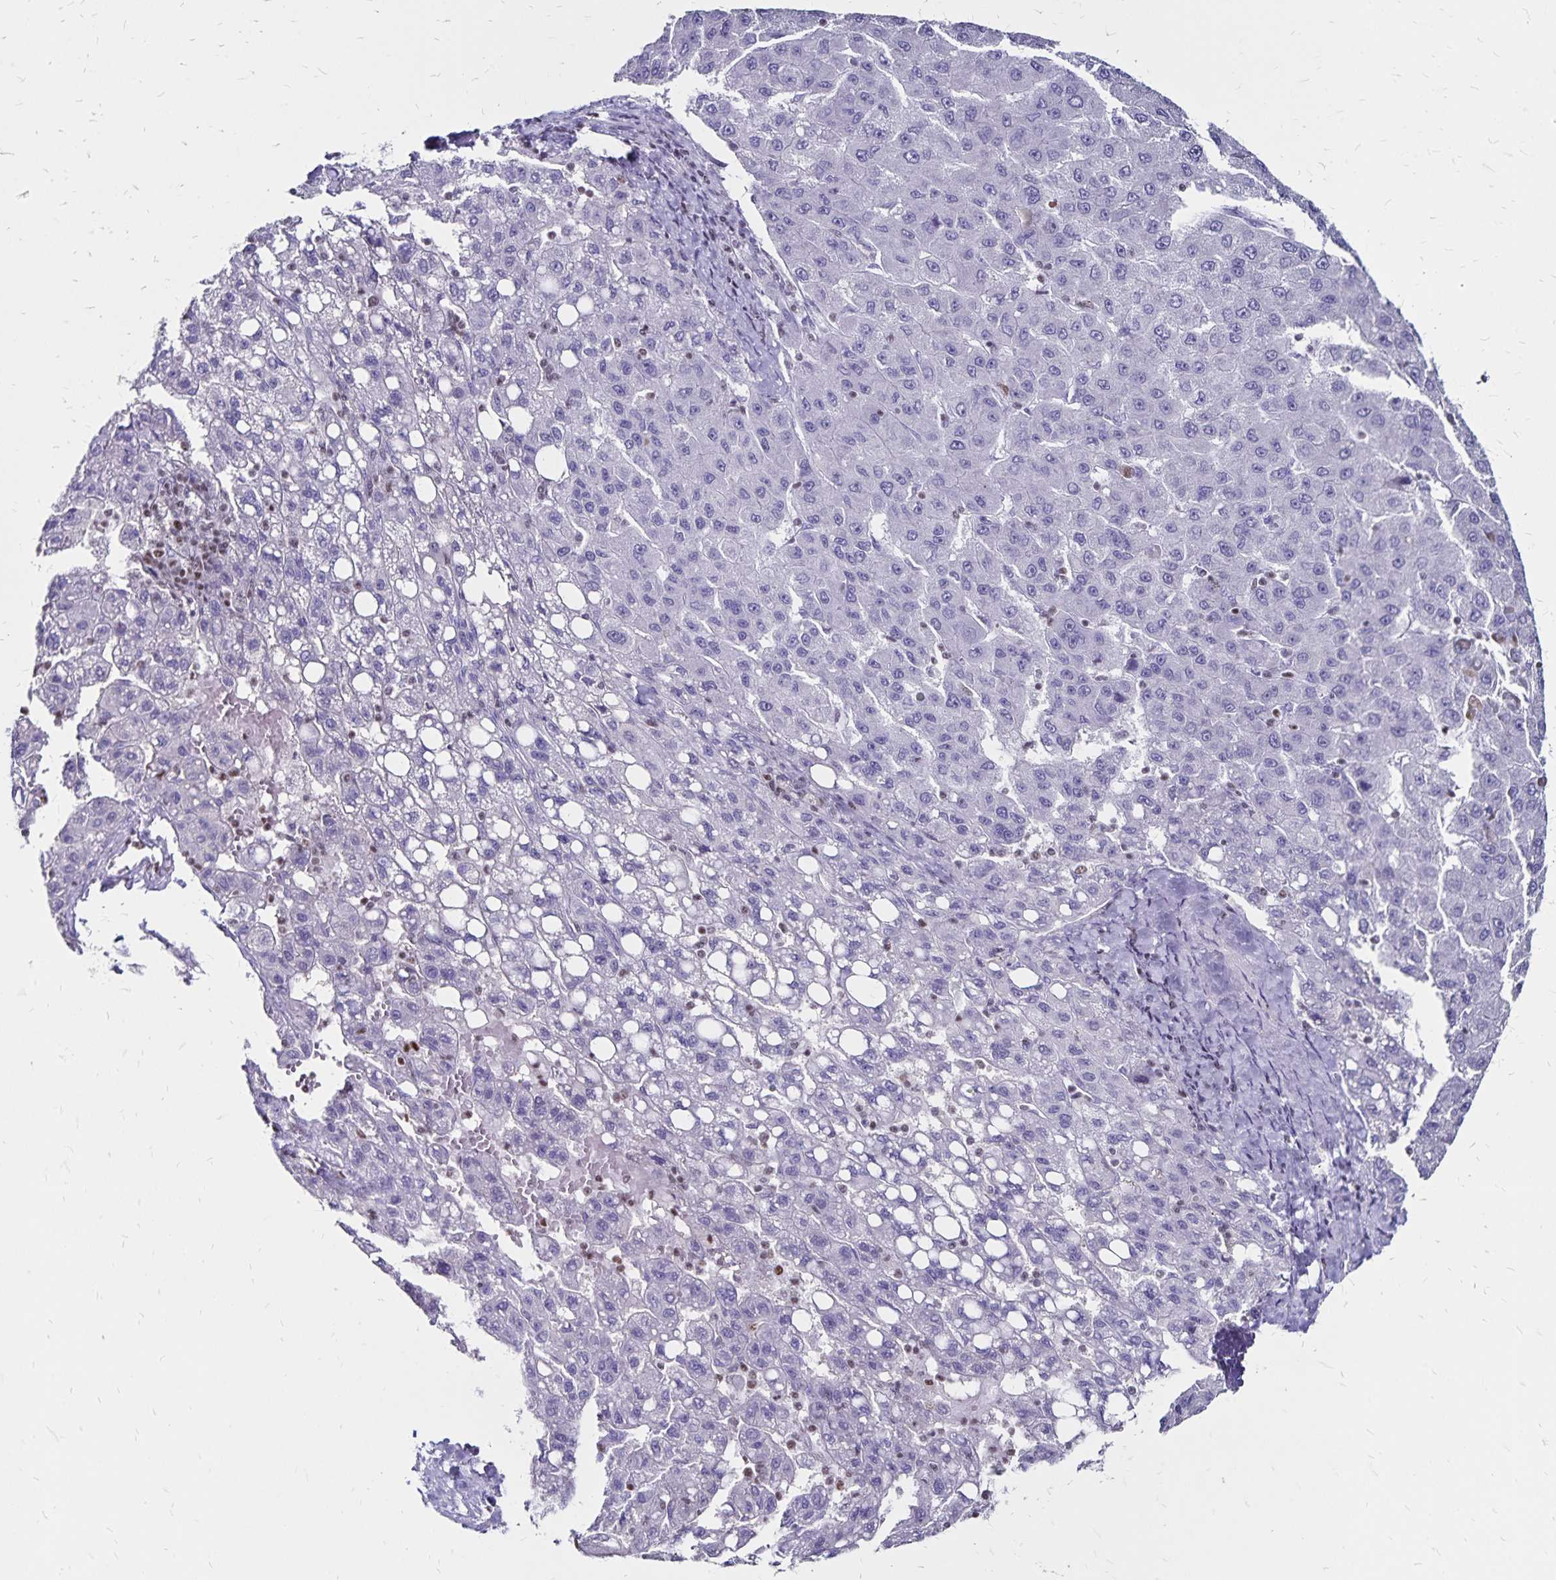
{"staining": {"intensity": "negative", "quantity": "none", "location": "none"}, "tissue": "liver cancer", "cell_type": "Tumor cells", "image_type": "cancer", "snomed": [{"axis": "morphology", "description": "Carcinoma, Hepatocellular, NOS"}, {"axis": "topography", "description": "Liver"}], "caption": "Immunohistochemical staining of liver cancer (hepatocellular carcinoma) reveals no significant positivity in tumor cells. (Brightfield microscopy of DAB (3,3'-diaminobenzidine) IHC at high magnification).", "gene": "IKZF1", "patient": {"sex": "female", "age": 82}}